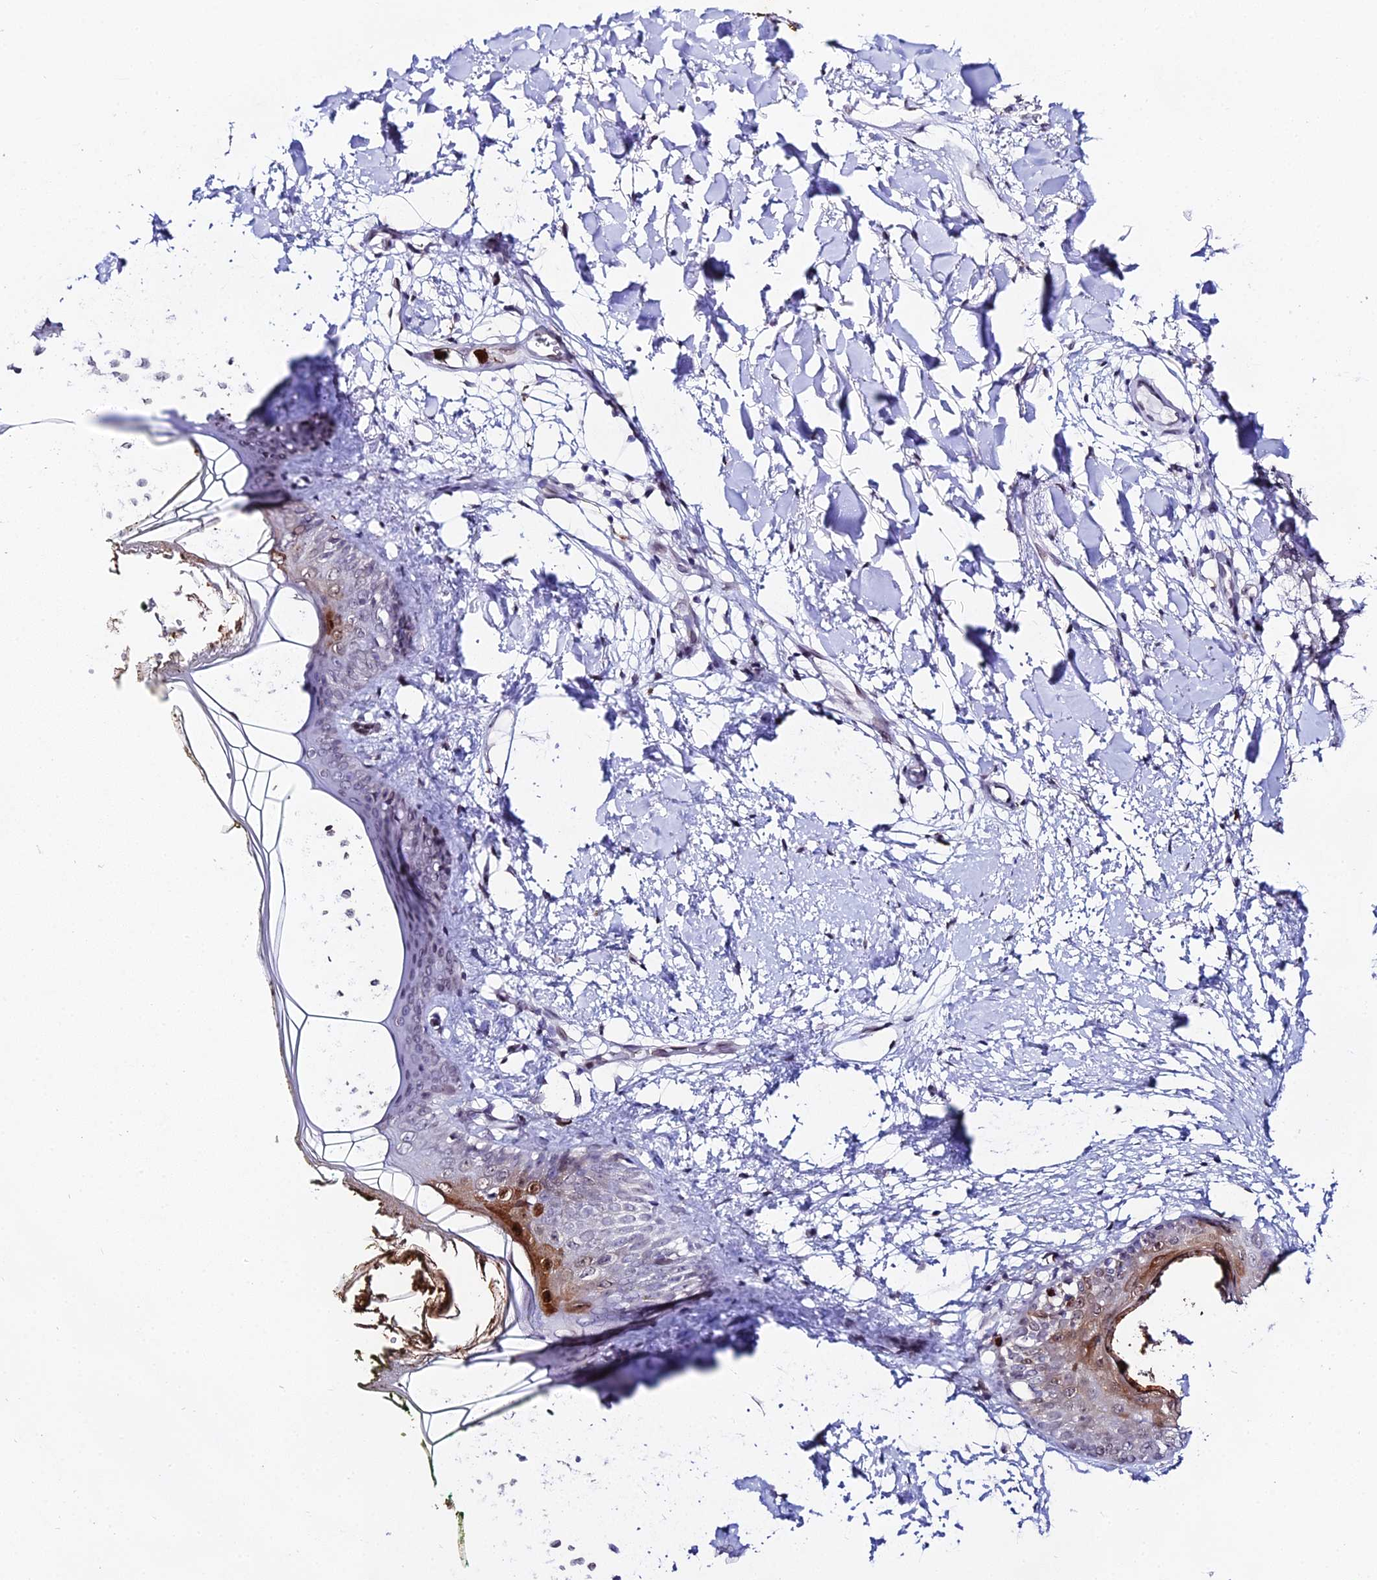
{"staining": {"intensity": "negative", "quantity": "none", "location": "none"}, "tissue": "skin", "cell_type": "Fibroblasts", "image_type": "normal", "snomed": [{"axis": "morphology", "description": "Normal tissue, NOS"}, {"axis": "topography", "description": "Skin"}], "caption": "IHC of normal human skin demonstrates no positivity in fibroblasts.", "gene": "MCM10", "patient": {"sex": "female", "age": 34}}